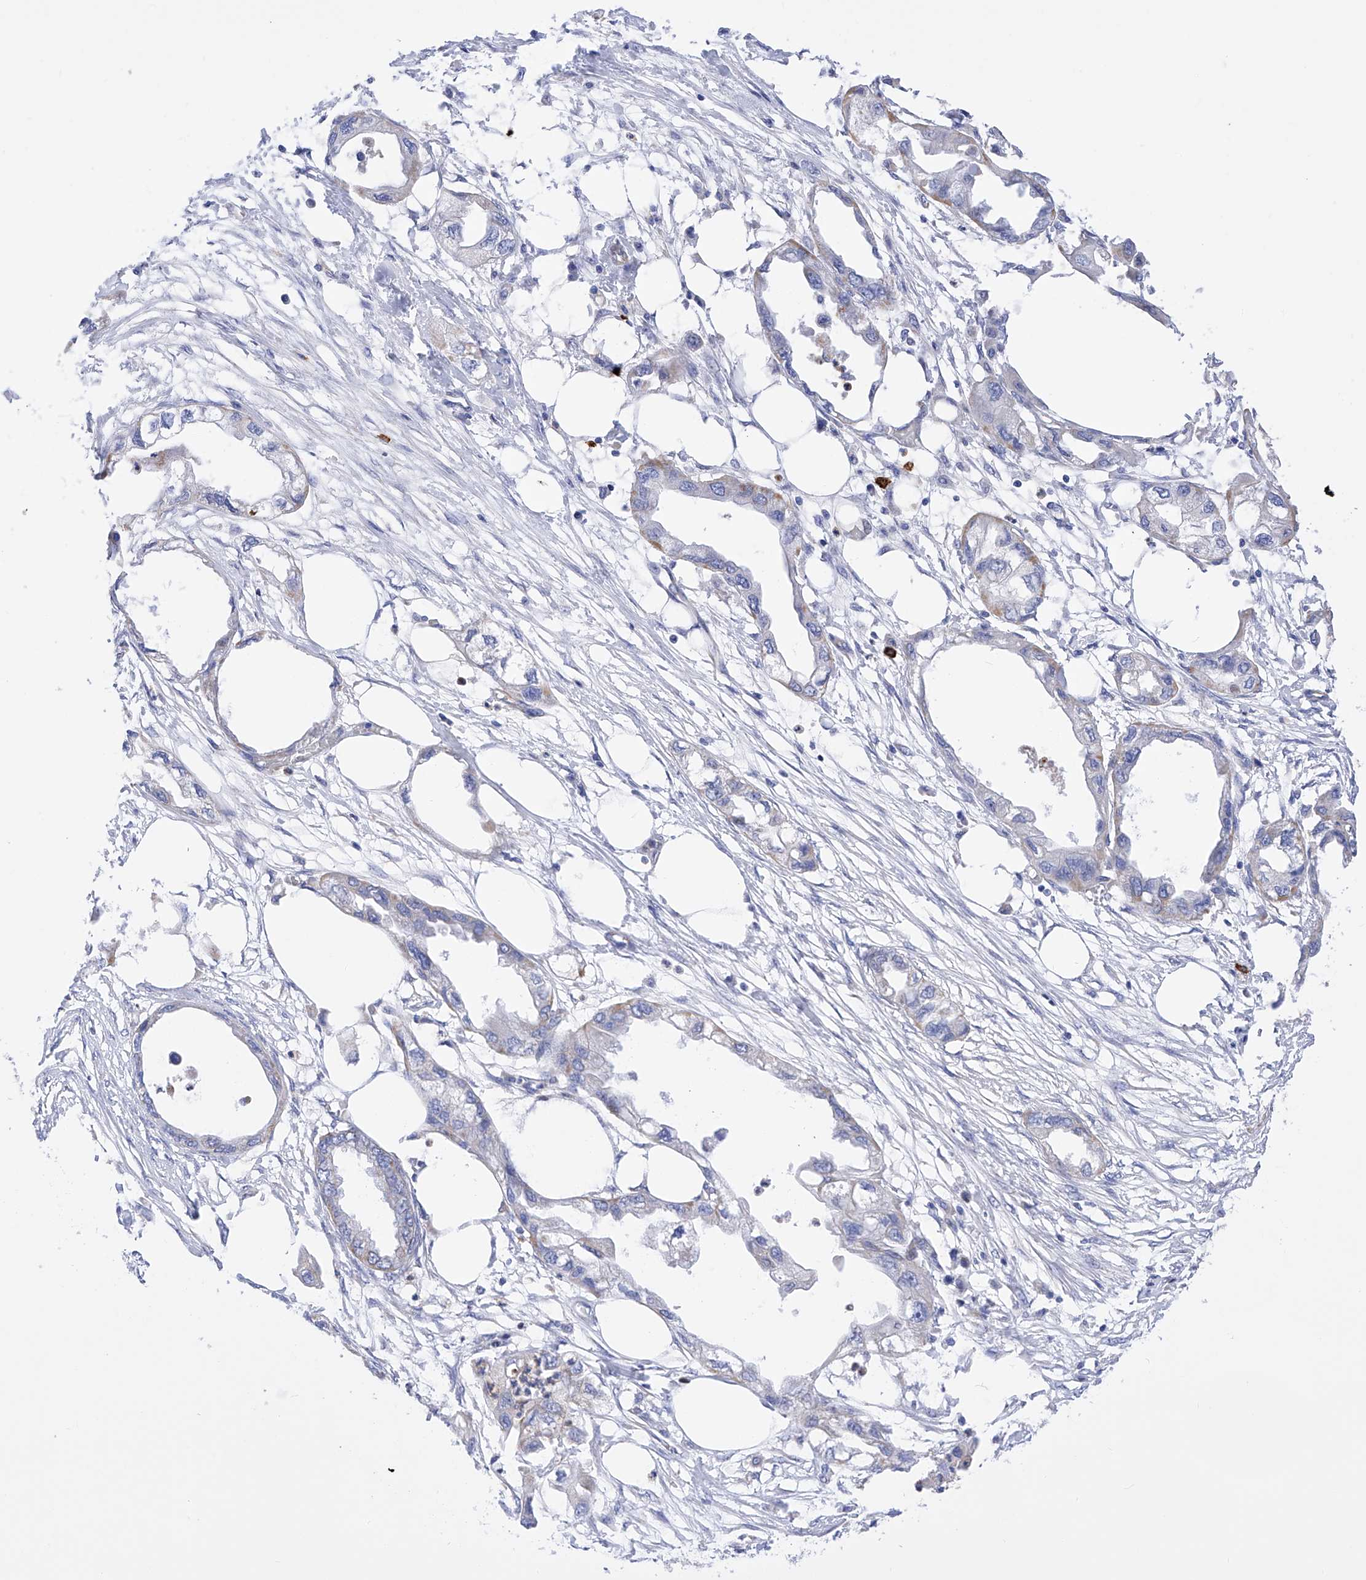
{"staining": {"intensity": "negative", "quantity": "none", "location": "none"}, "tissue": "endometrial cancer", "cell_type": "Tumor cells", "image_type": "cancer", "snomed": [{"axis": "morphology", "description": "Adenocarcinoma, NOS"}, {"axis": "morphology", "description": "Adenocarcinoma, metastatic, NOS"}, {"axis": "topography", "description": "Adipose tissue"}, {"axis": "topography", "description": "Endometrium"}], "caption": "This is an immunohistochemistry (IHC) micrograph of human endometrial adenocarcinoma. There is no staining in tumor cells.", "gene": "FLG", "patient": {"sex": "female", "age": 67}}